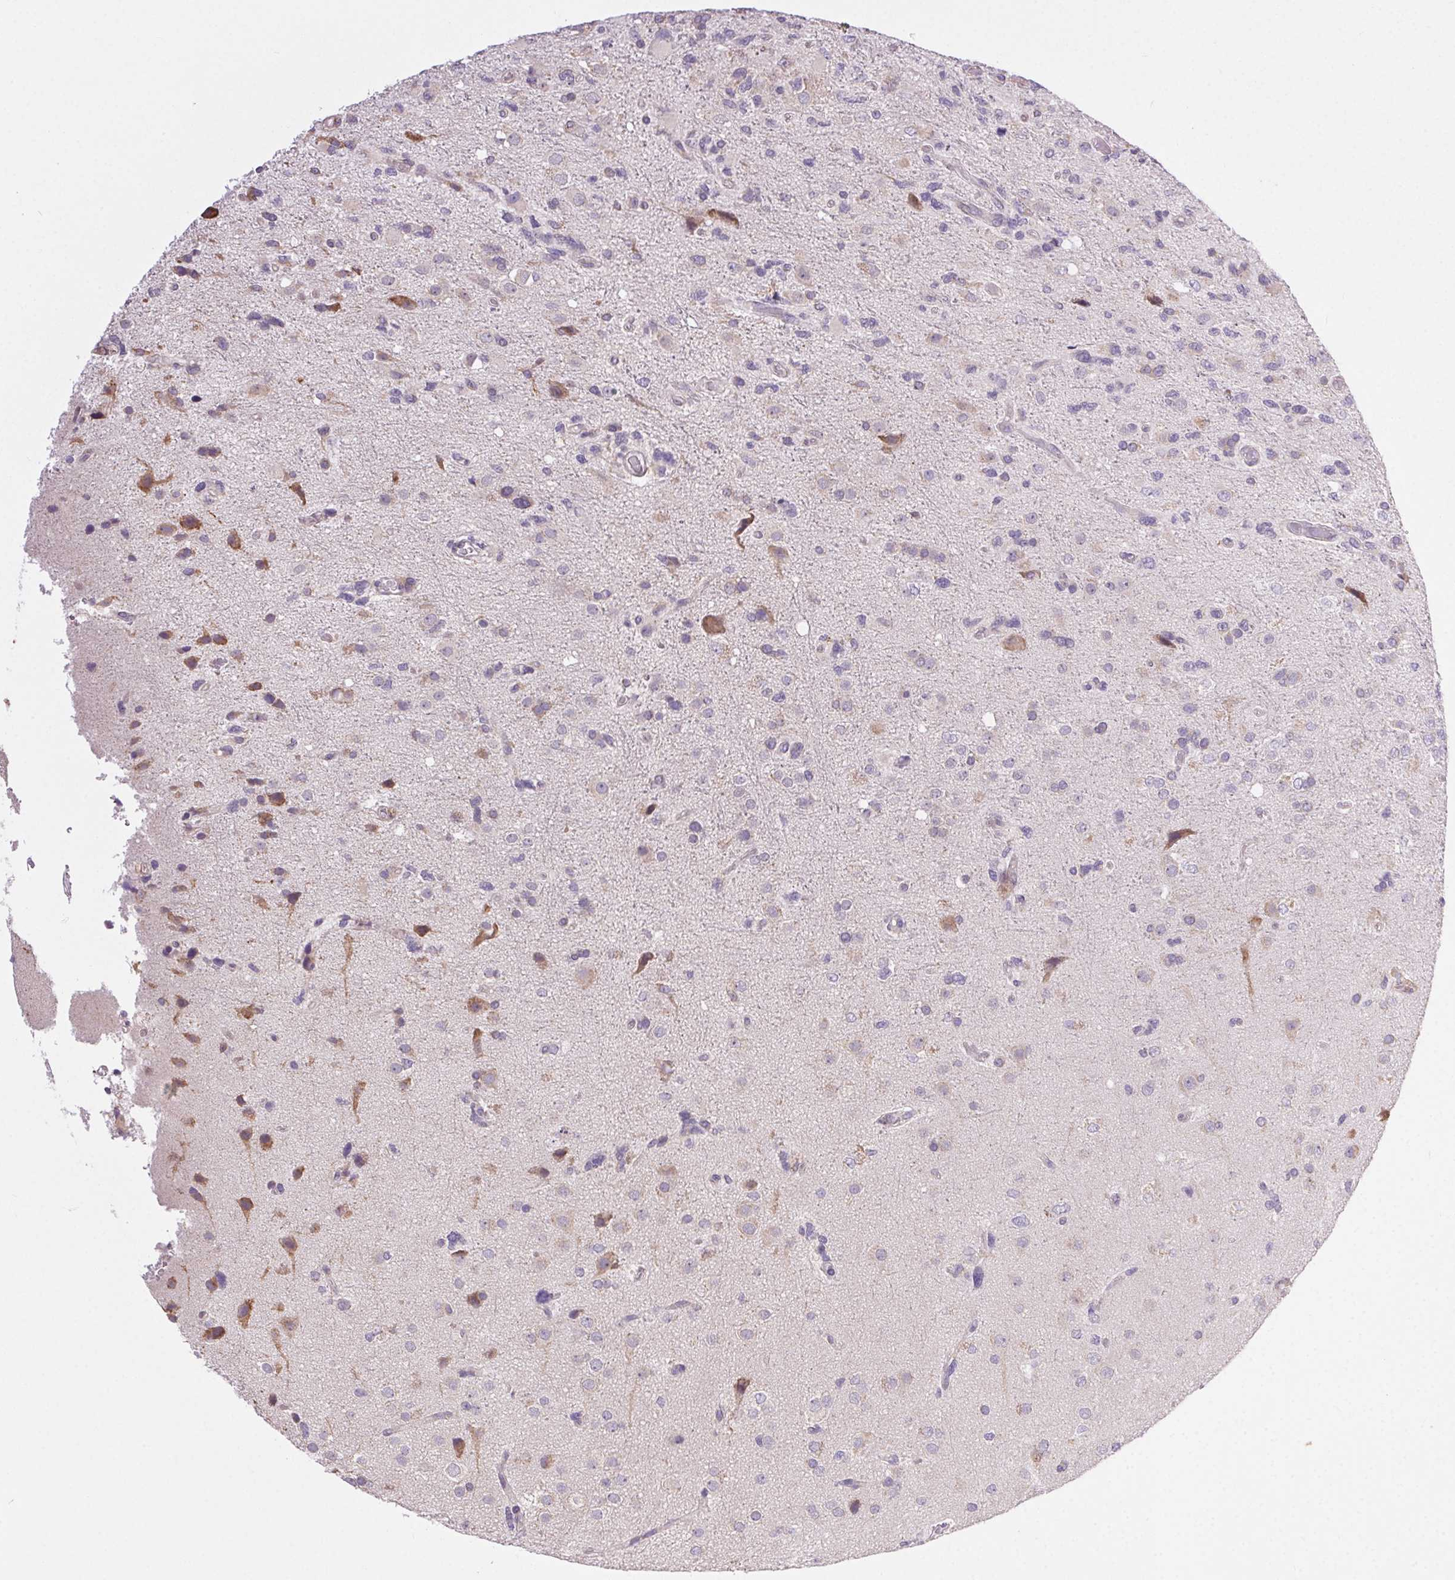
{"staining": {"intensity": "negative", "quantity": "none", "location": "none"}, "tissue": "glioma", "cell_type": "Tumor cells", "image_type": "cancer", "snomed": [{"axis": "morphology", "description": "Glioma, malignant, High grade"}, {"axis": "topography", "description": "Brain"}], "caption": "This is a photomicrograph of IHC staining of glioma, which shows no staining in tumor cells.", "gene": "SNX31", "patient": {"sex": "female", "age": 71}}